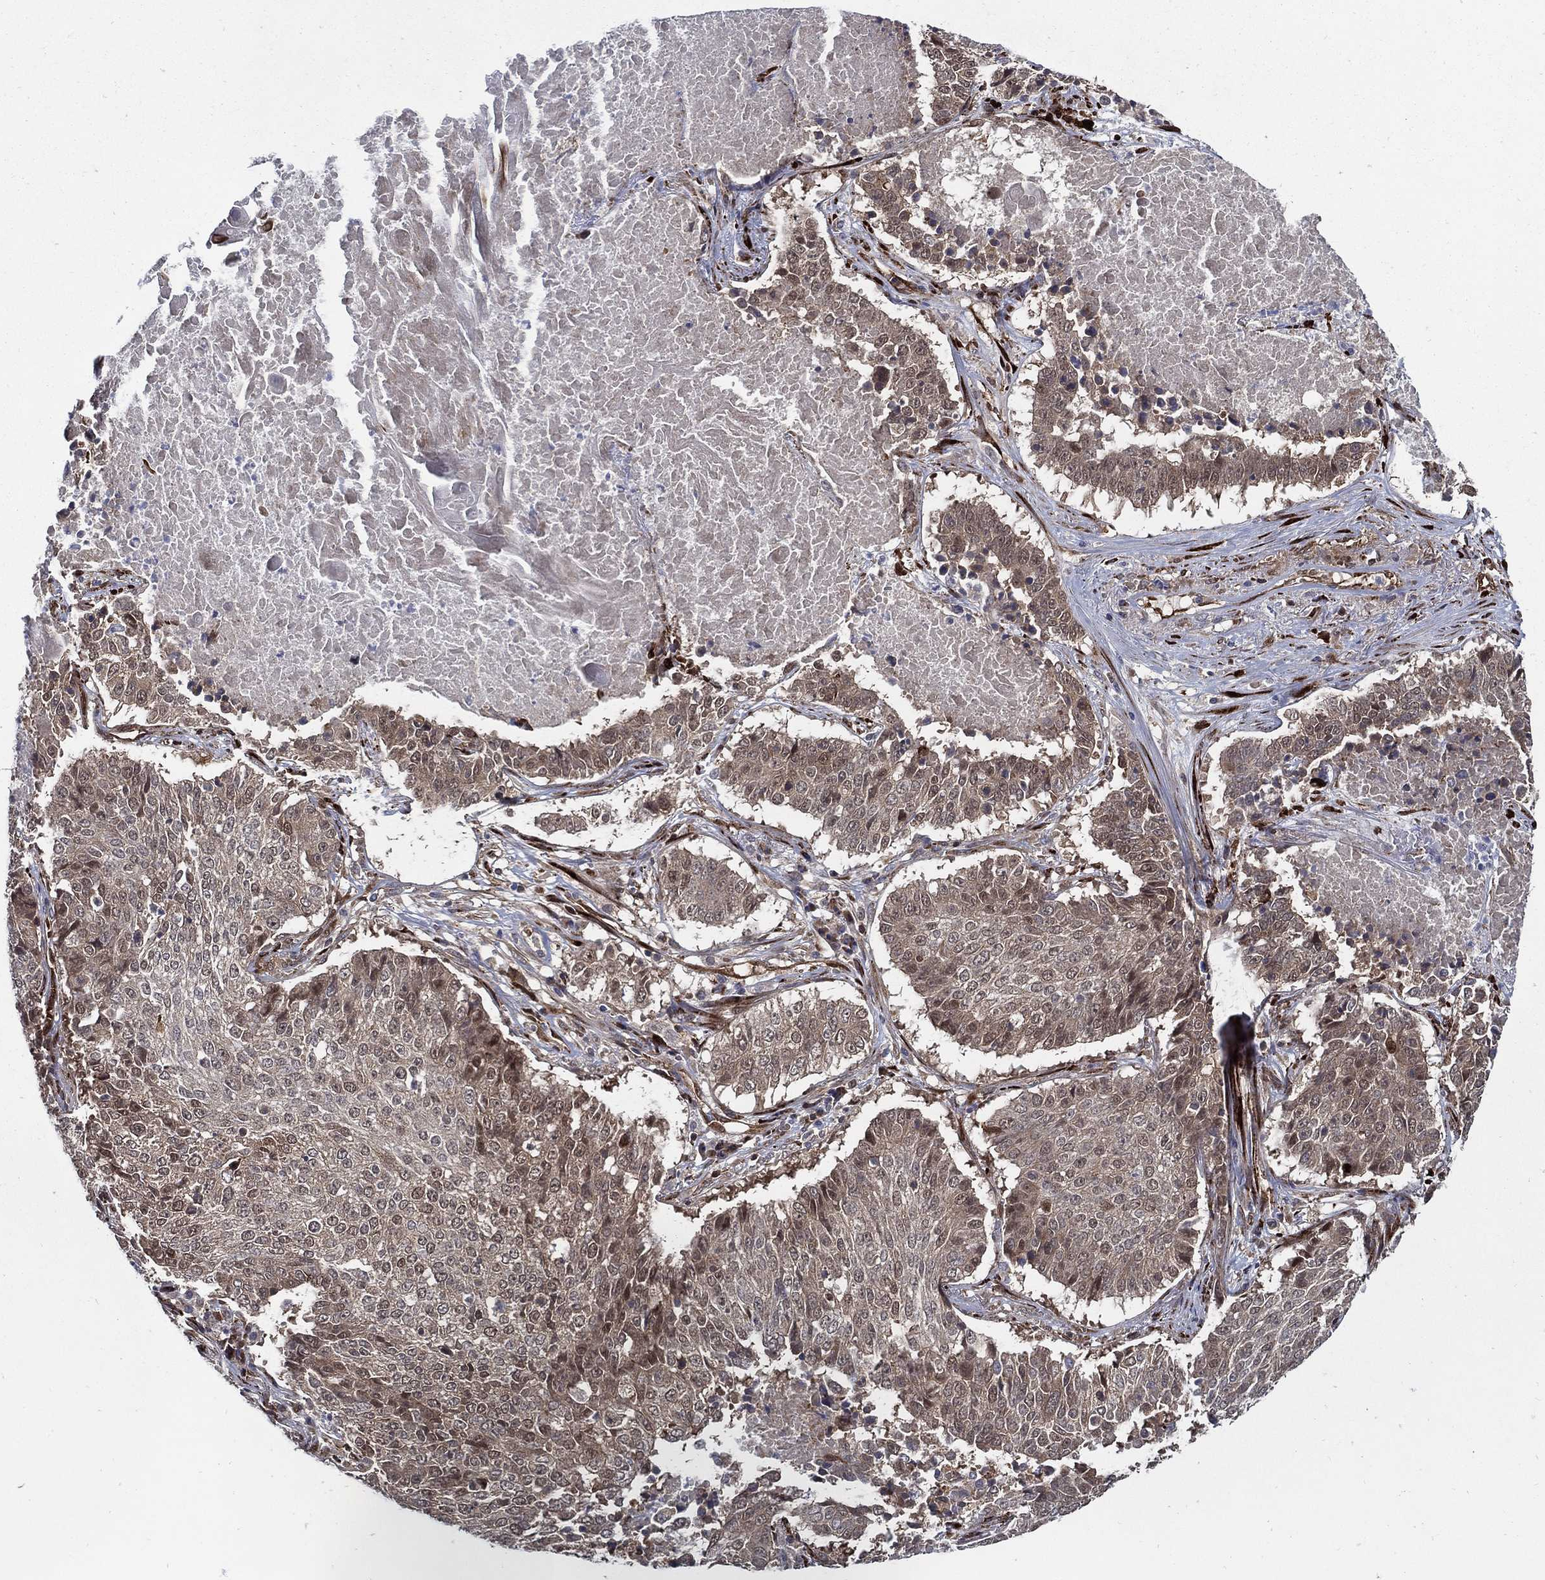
{"staining": {"intensity": "moderate", "quantity": "<25%", "location": "nuclear"}, "tissue": "lung cancer", "cell_type": "Tumor cells", "image_type": "cancer", "snomed": [{"axis": "morphology", "description": "Squamous cell carcinoma, NOS"}, {"axis": "topography", "description": "Lung"}], "caption": "Lung cancer stained with immunohistochemistry reveals moderate nuclear staining in approximately <25% of tumor cells.", "gene": "ARHGAP11A", "patient": {"sex": "male", "age": 64}}